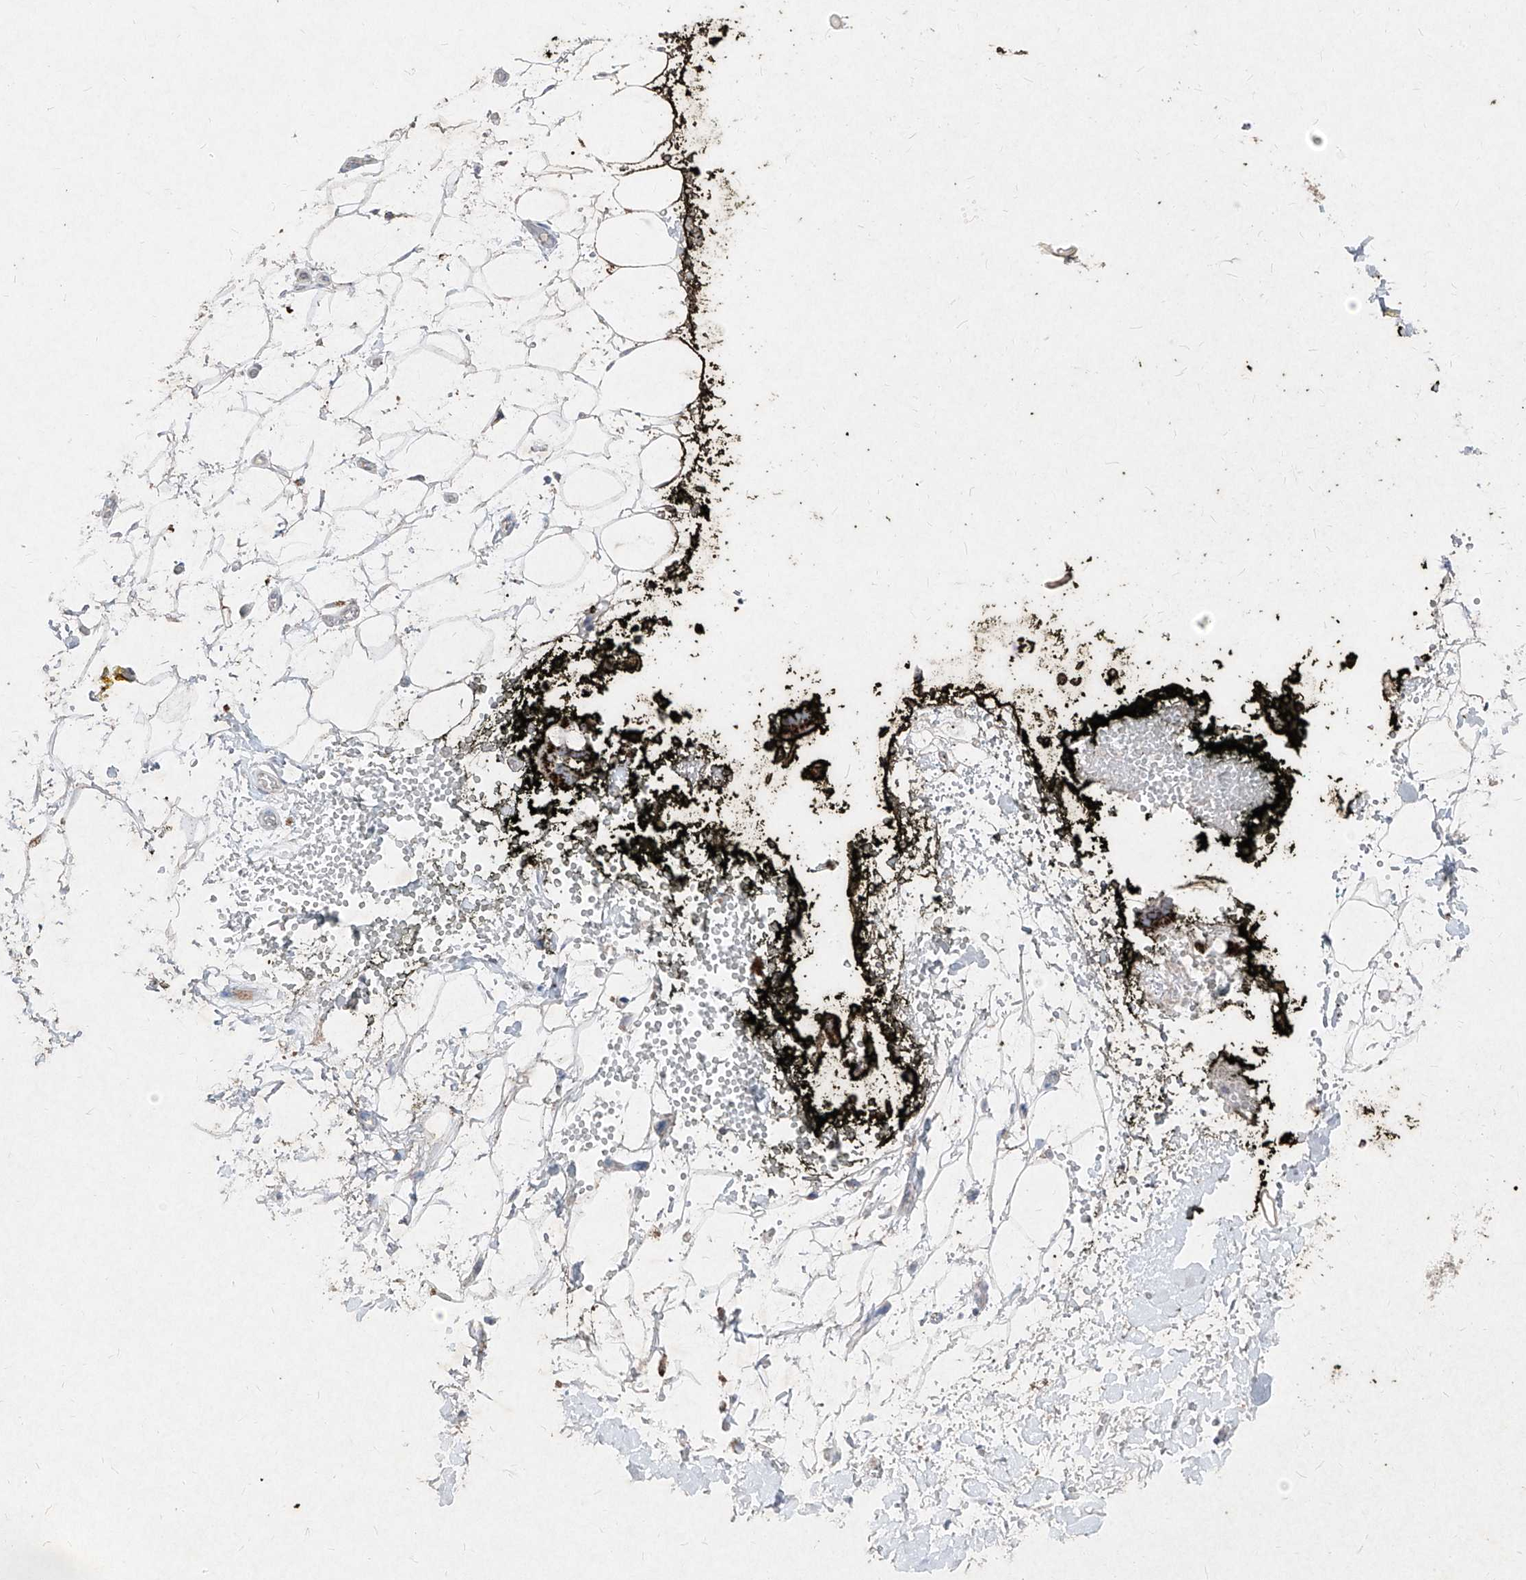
{"staining": {"intensity": "moderate", "quantity": "25%-75%", "location": "cytoplasmic/membranous"}, "tissue": "adipose tissue", "cell_type": "Adipocytes", "image_type": "normal", "snomed": [{"axis": "morphology", "description": "Normal tissue, NOS"}, {"axis": "morphology", "description": "Adenocarcinoma, NOS"}, {"axis": "topography", "description": "Pancreas"}, {"axis": "topography", "description": "Peripheral nerve tissue"}], "caption": "Immunohistochemical staining of unremarkable human adipose tissue exhibits medium levels of moderate cytoplasmic/membranous staining in approximately 25%-75% of adipocytes.", "gene": "ABCD3", "patient": {"sex": "male", "age": 59}}